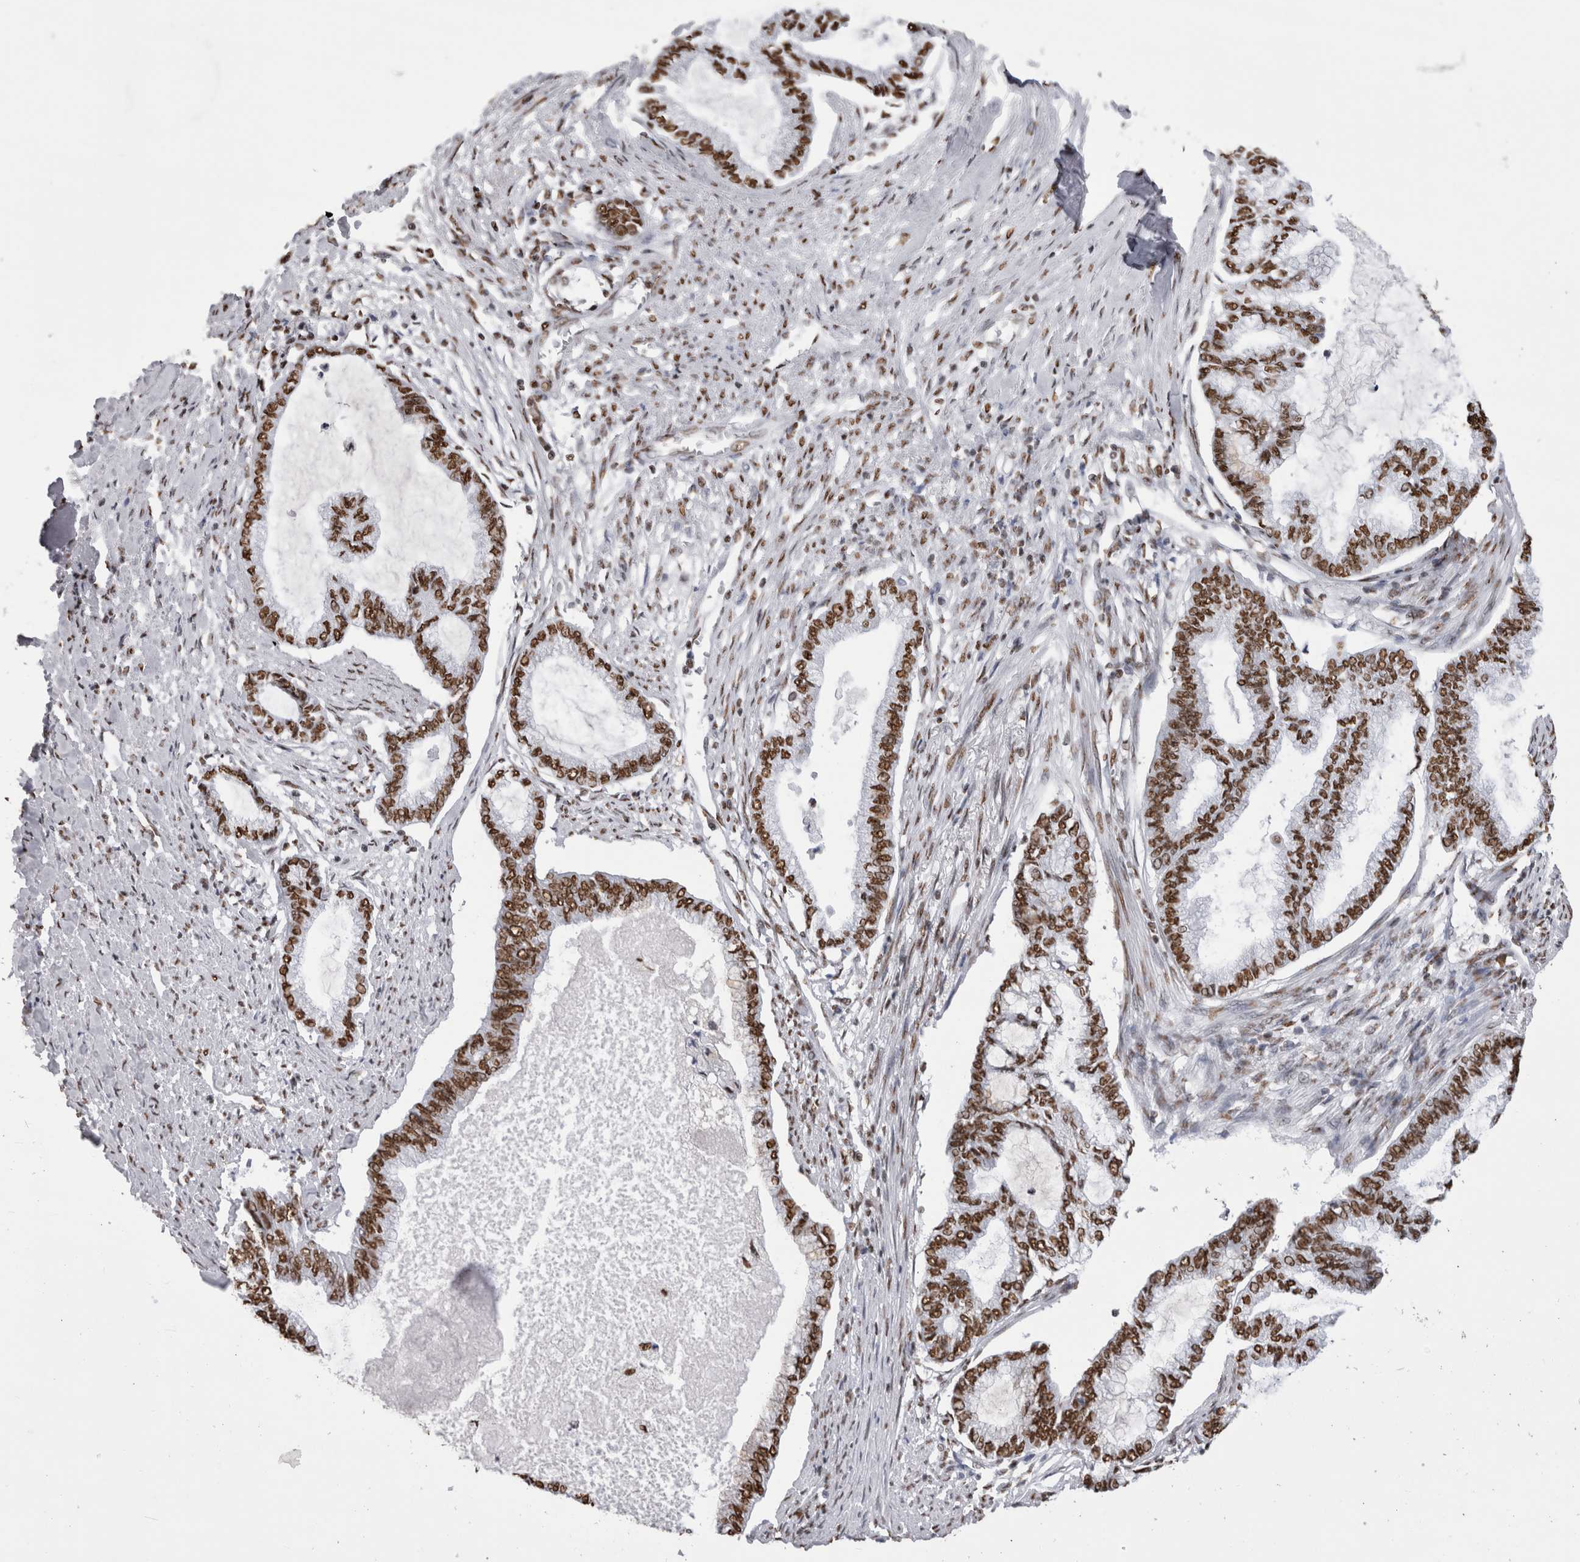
{"staining": {"intensity": "strong", "quantity": ">75%", "location": "nuclear"}, "tissue": "endometrial cancer", "cell_type": "Tumor cells", "image_type": "cancer", "snomed": [{"axis": "morphology", "description": "Adenocarcinoma, NOS"}, {"axis": "topography", "description": "Endometrium"}], "caption": "The immunohistochemical stain labels strong nuclear positivity in tumor cells of endometrial cancer (adenocarcinoma) tissue. The staining was performed using DAB, with brown indicating positive protein expression. Nuclei are stained blue with hematoxylin.", "gene": "ALPK3", "patient": {"sex": "female", "age": 86}}